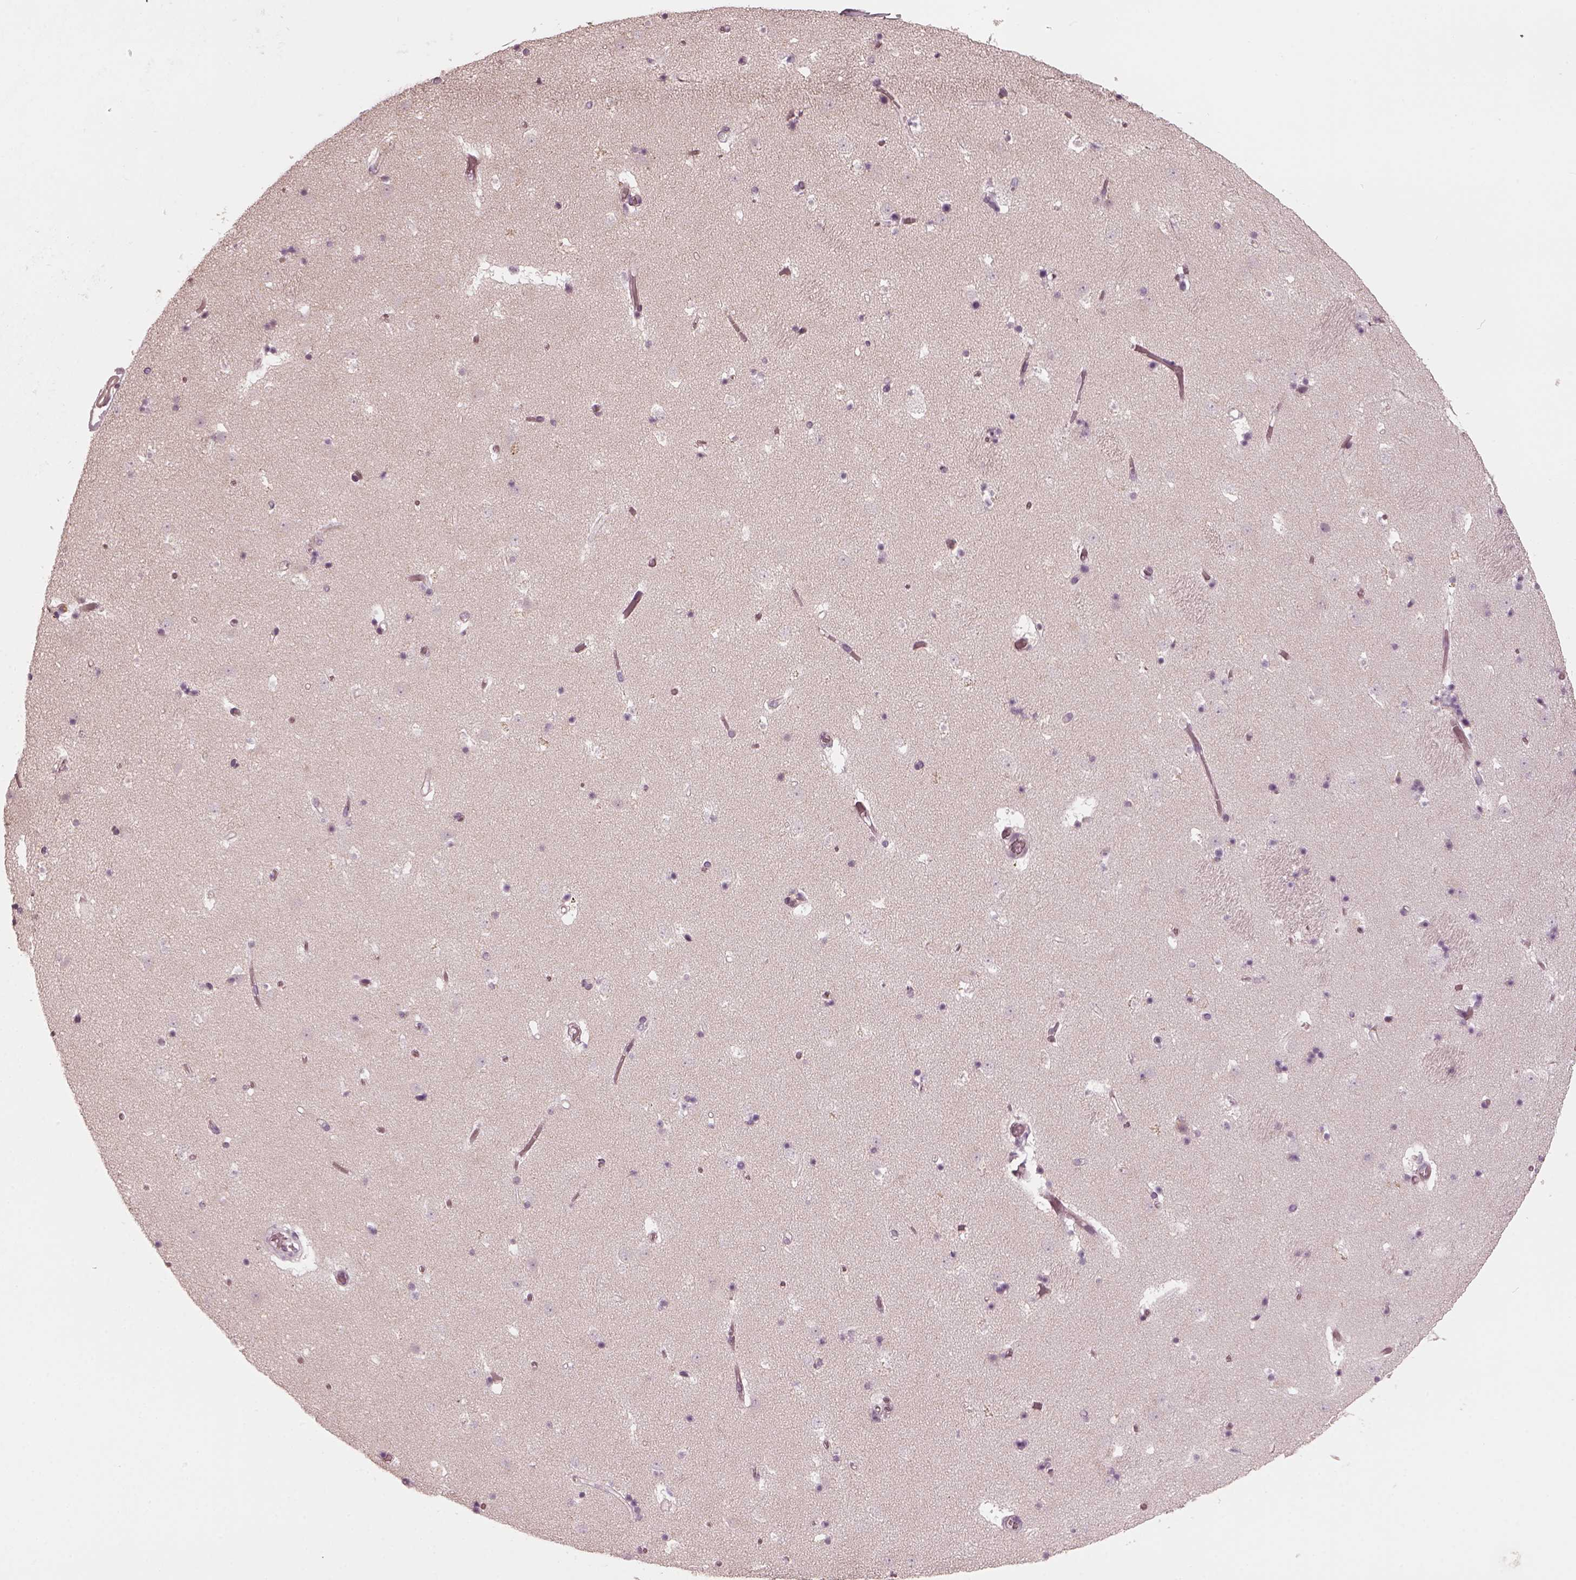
{"staining": {"intensity": "negative", "quantity": "none", "location": "none"}, "tissue": "caudate", "cell_type": "Glial cells", "image_type": "normal", "snomed": [{"axis": "morphology", "description": "Normal tissue, NOS"}, {"axis": "topography", "description": "Lateral ventricle wall"}], "caption": "Human caudate stained for a protein using immunohistochemistry demonstrates no staining in glial cells.", "gene": "CHIT1", "patient": {"sex": "female", "age": 42}}